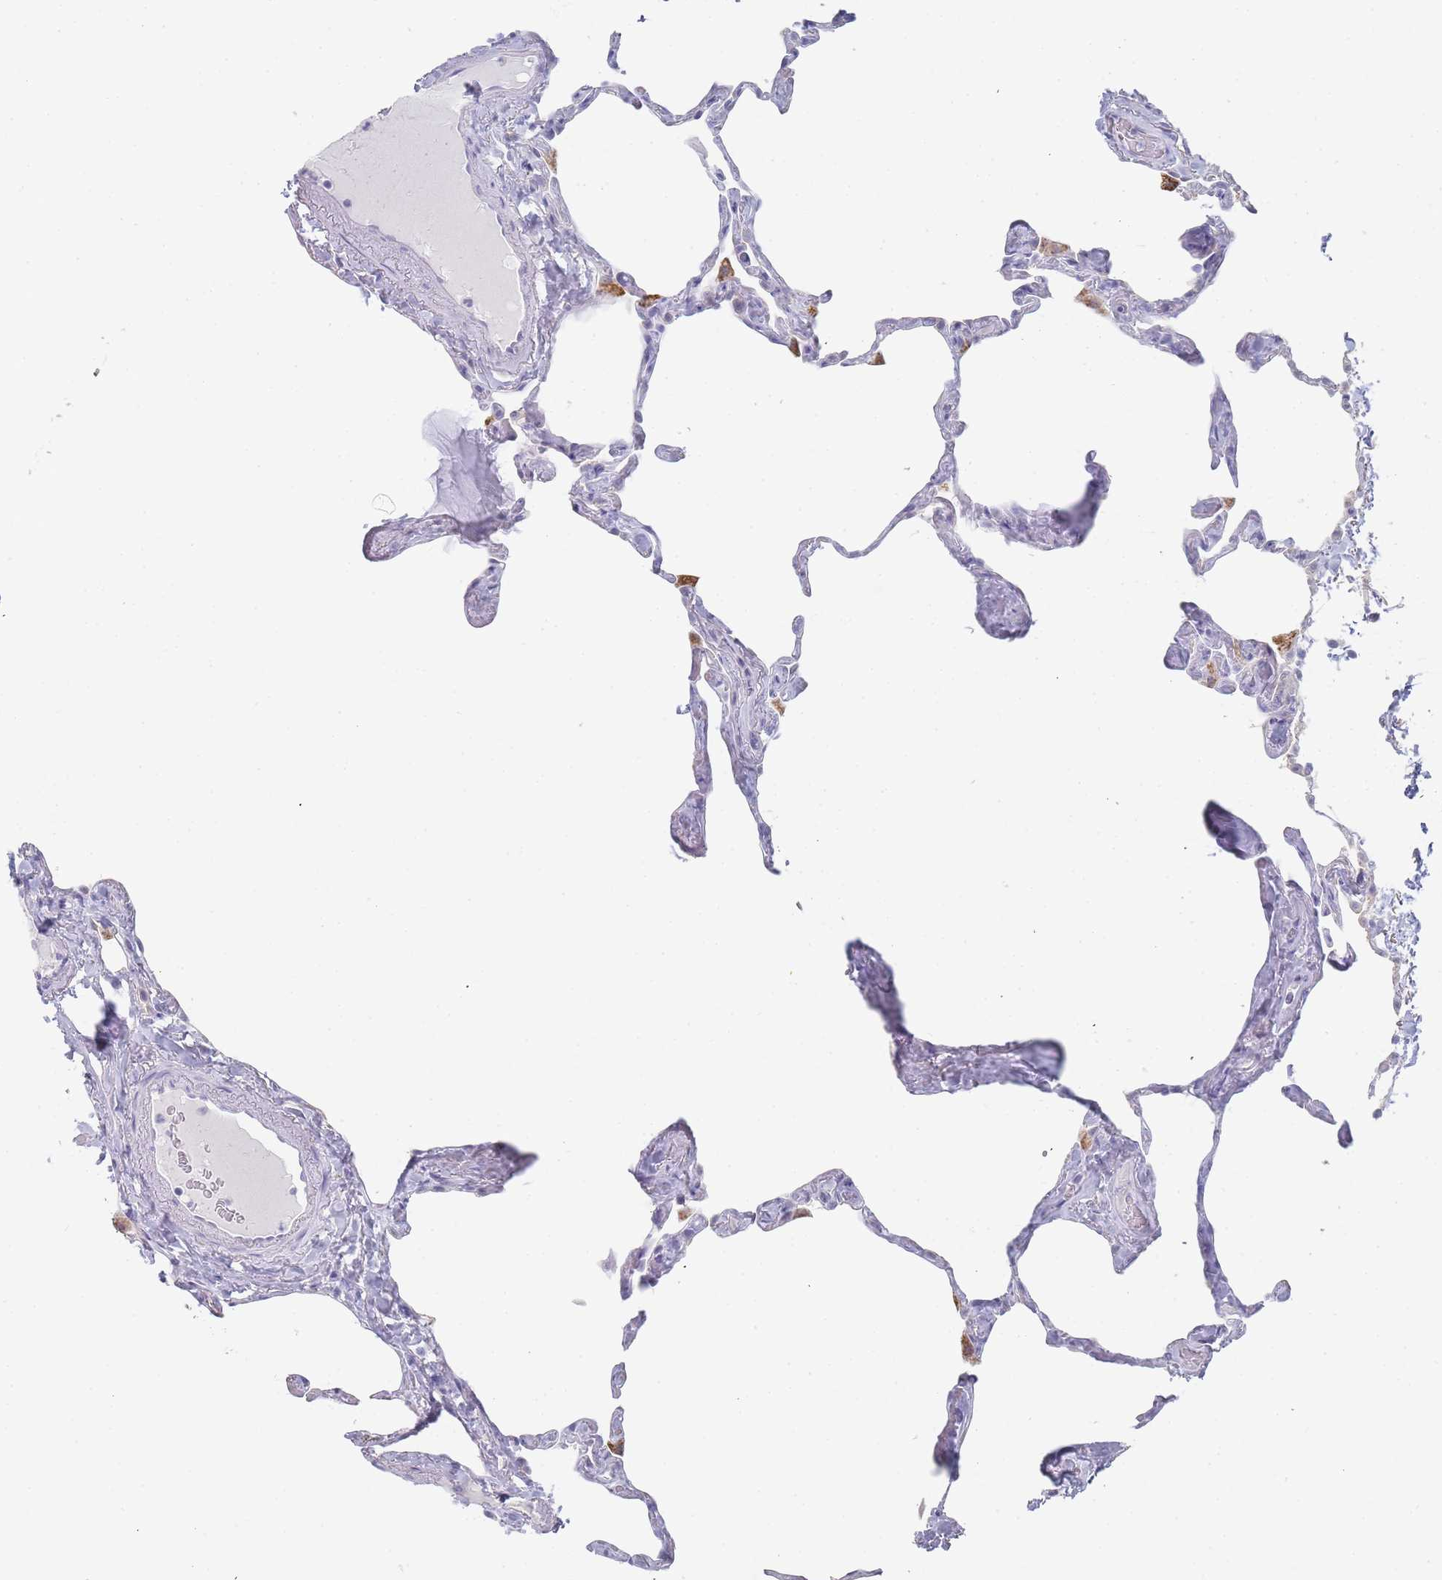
{"staining": {"intensity": "negative", "quantity": "none", "location": "none"}, "tissue": "lung", "cell_type": "Alveolar cells", "image_type": "normal", "snomed": [{"axis": "morphology", "description": "Normal tissue, NOS"}, {"axis": "topography", "description": "Lung"}], "caption": "IHC image of normal lung: lung stained with DAB reveals no significant protein staining in alveolar cells.", "gene": "IMPG1", "patient": {"sex": "male", "age": 65}}